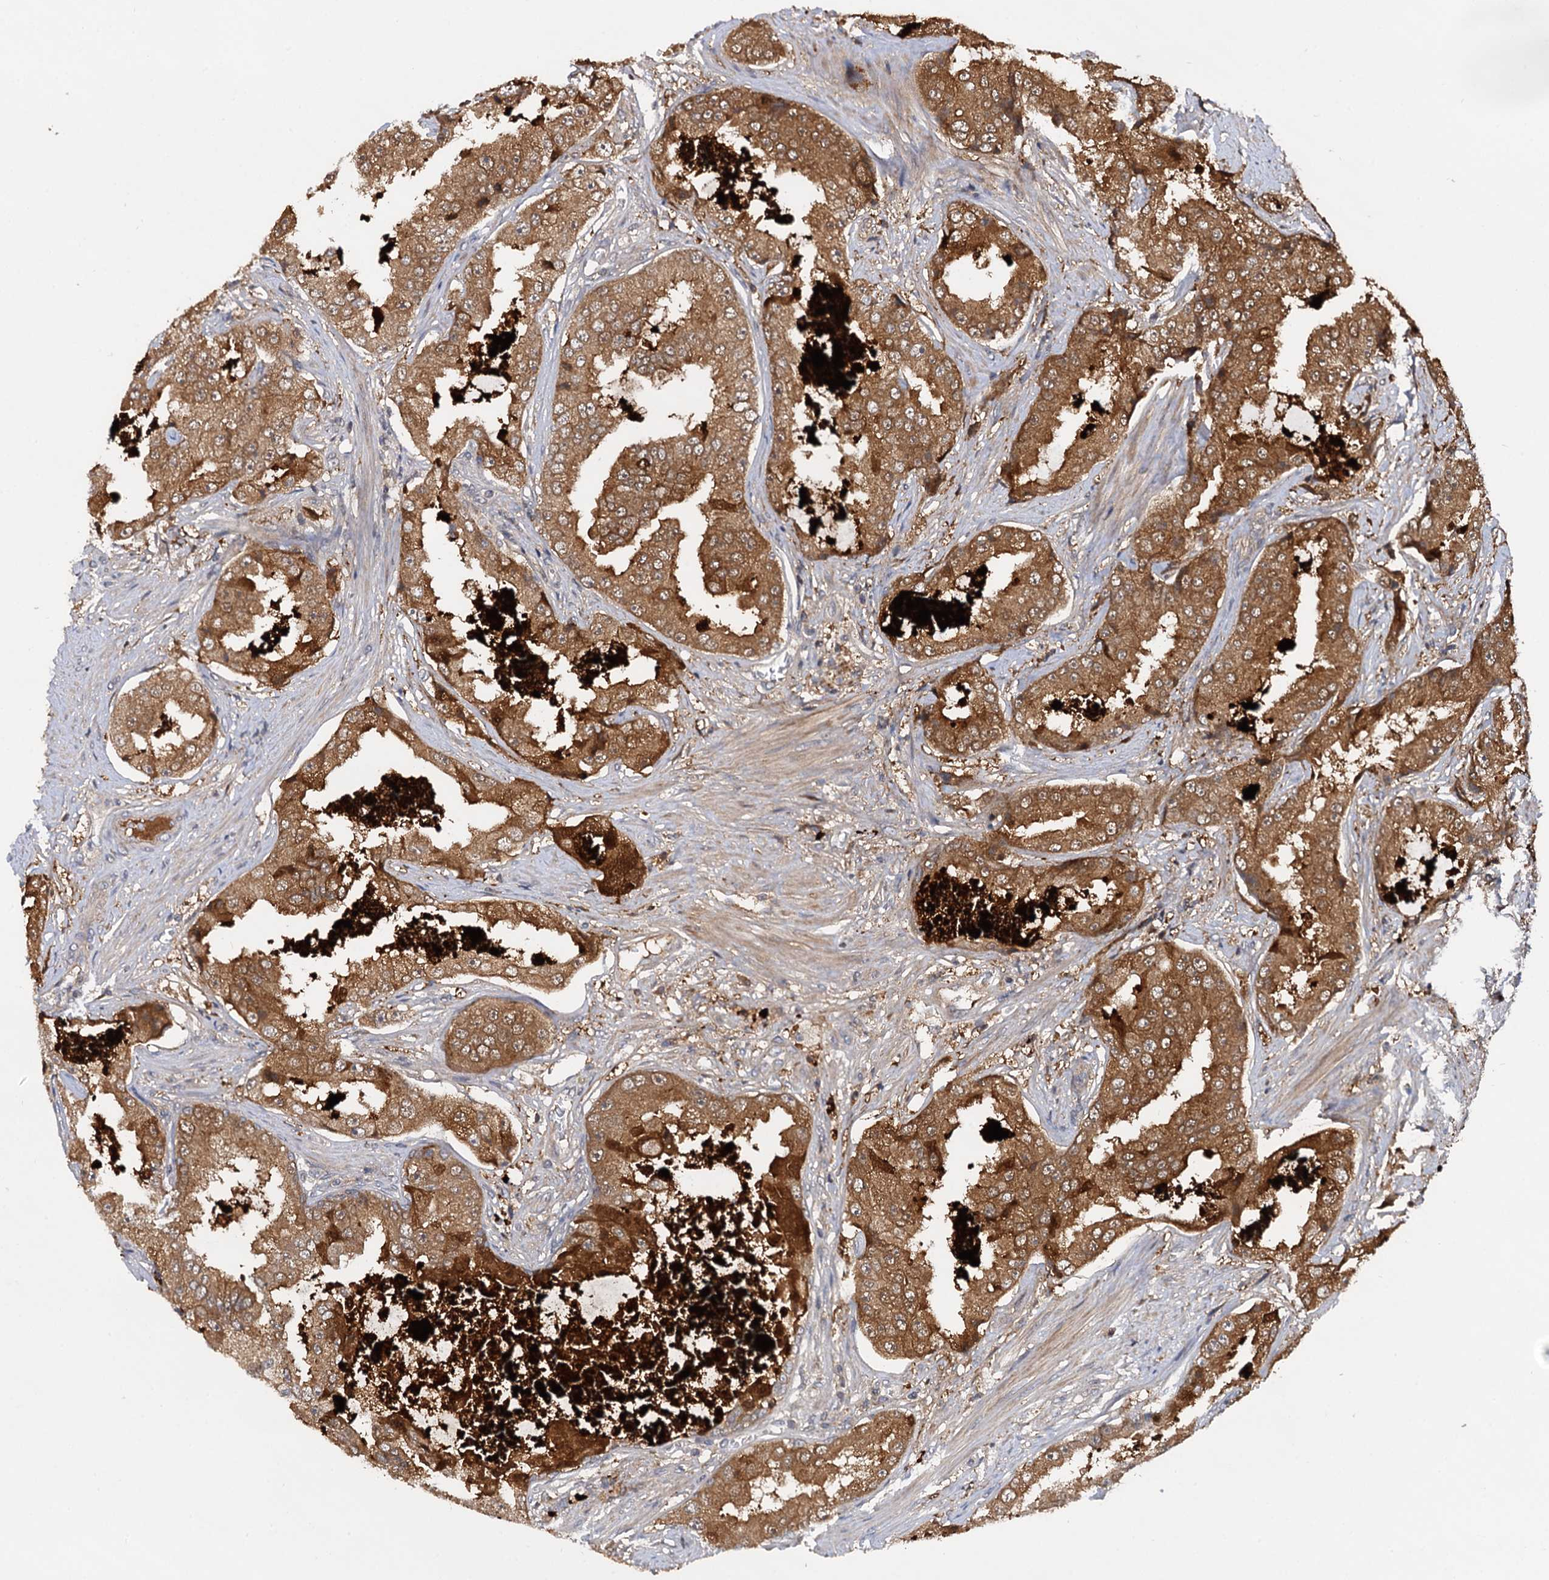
{"staining": {"intensity": "moderate", "quantity": ">75%", "location": "cytoplasmic/membranous"}, "tissue": "prostate cancer", "cell_type": "Tumor cells", "image_type": "cancer", "snomed": [{"axis": "morphology", "description": "Adenocarcinoma, High grade"}, {"axis": "topography", "description": "Prostate"}], "caption": "High-power microscopy captured an immunohistochemistry histopathology image of high-grade adenocarcinoma (prostate), revealing moderate cytoplasmic/membranous staining in approximately >75% of tumor cells.", "gene": "SELENOP", "patient": {"sex": "male", "age": 73}}